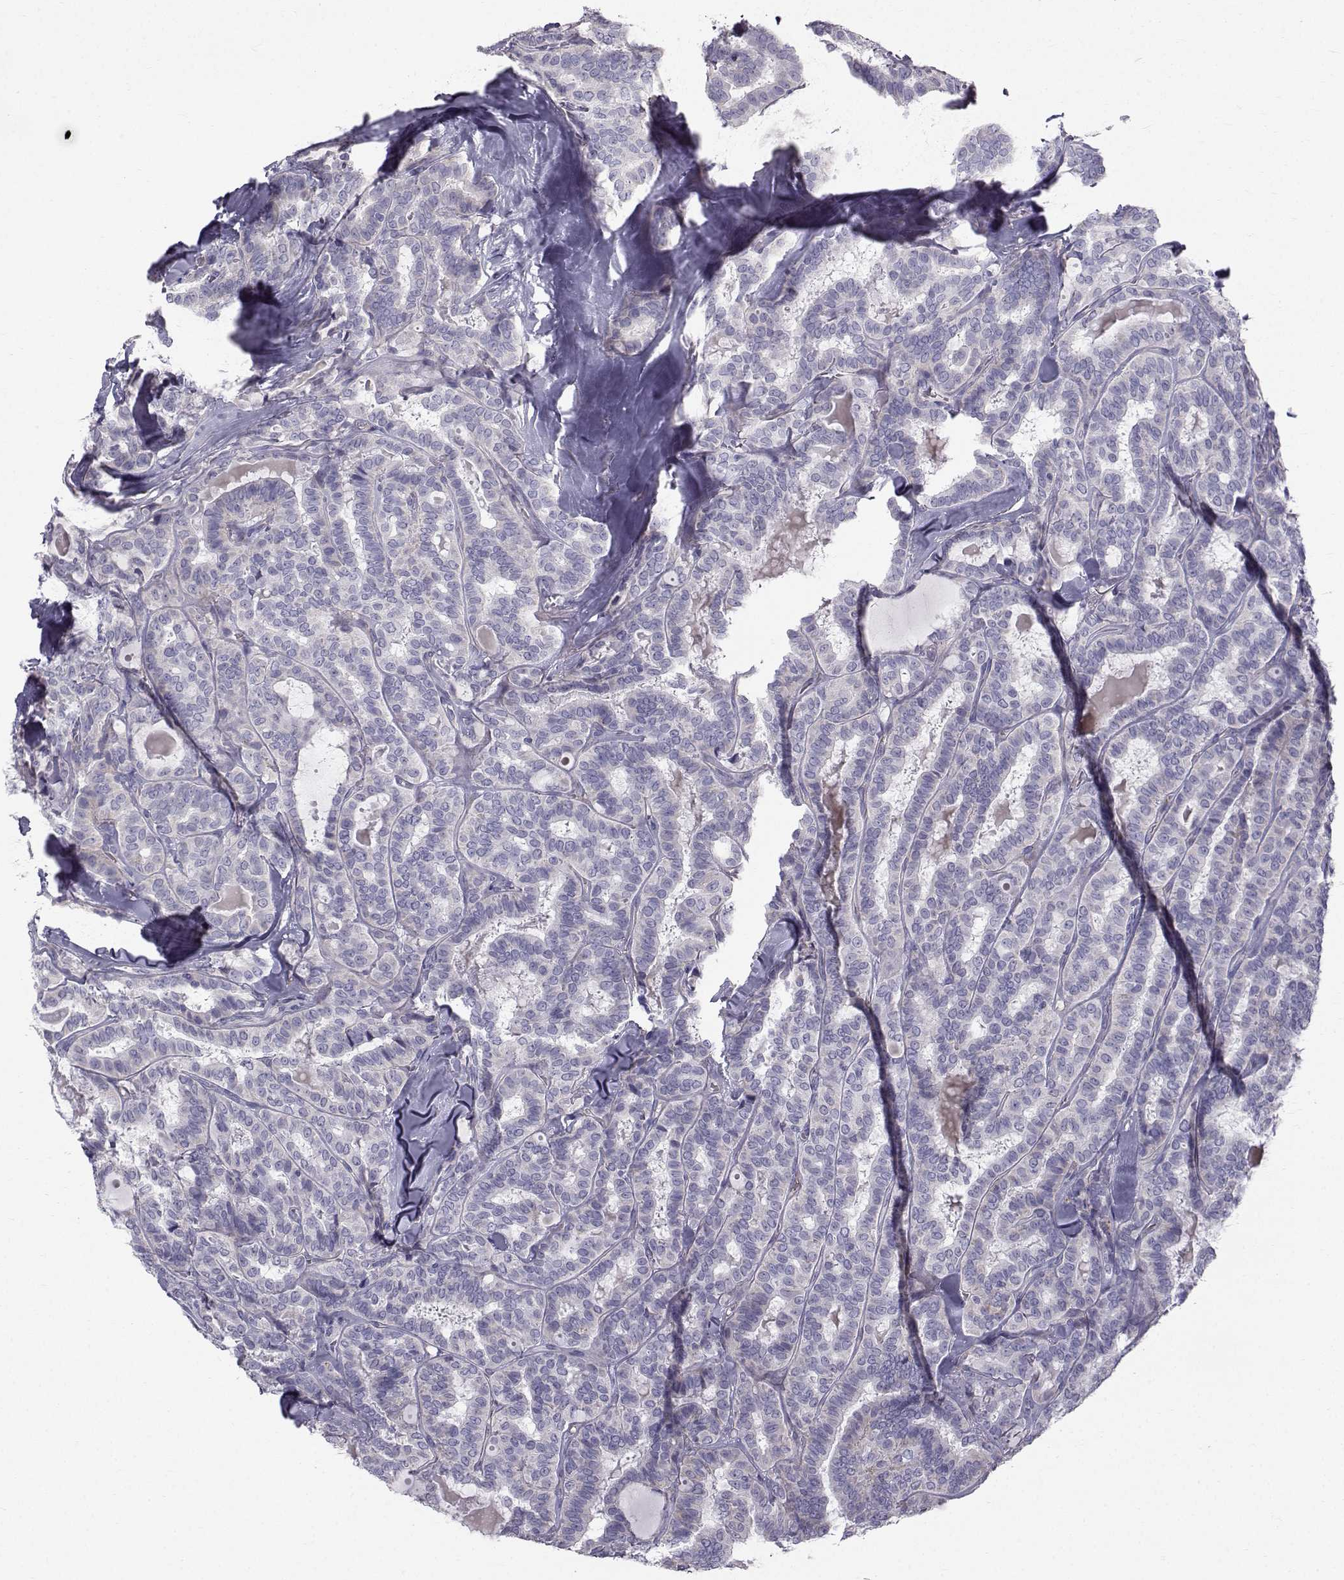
{"staining": {"intensity": "negative", "quantity": "none", "location": "none"}, "tissue": "thyroid cancer", "cell_type": "Tumor cells", "image_type": "cancer", "snomed": [{"axis": "morphology", "description": "Papillary adenocarcinoma, NOS"}, {"axis": "topography", "description": "Thyroid gland"}], "caption": "An immunohistochemistry photomicrograph of papillary adenocarcinoma (thyroid) is shown. There is no staining in tumor cells of papillary adenocarcinoma (thyroid). The staining was performed using DAB to visualize the protein expression in brown, while the nuclei were stained in blue with hematoxylin (Magnification: 20x).", "gene": "CALCR", "patient": {"sex": "female", "age": 39}}